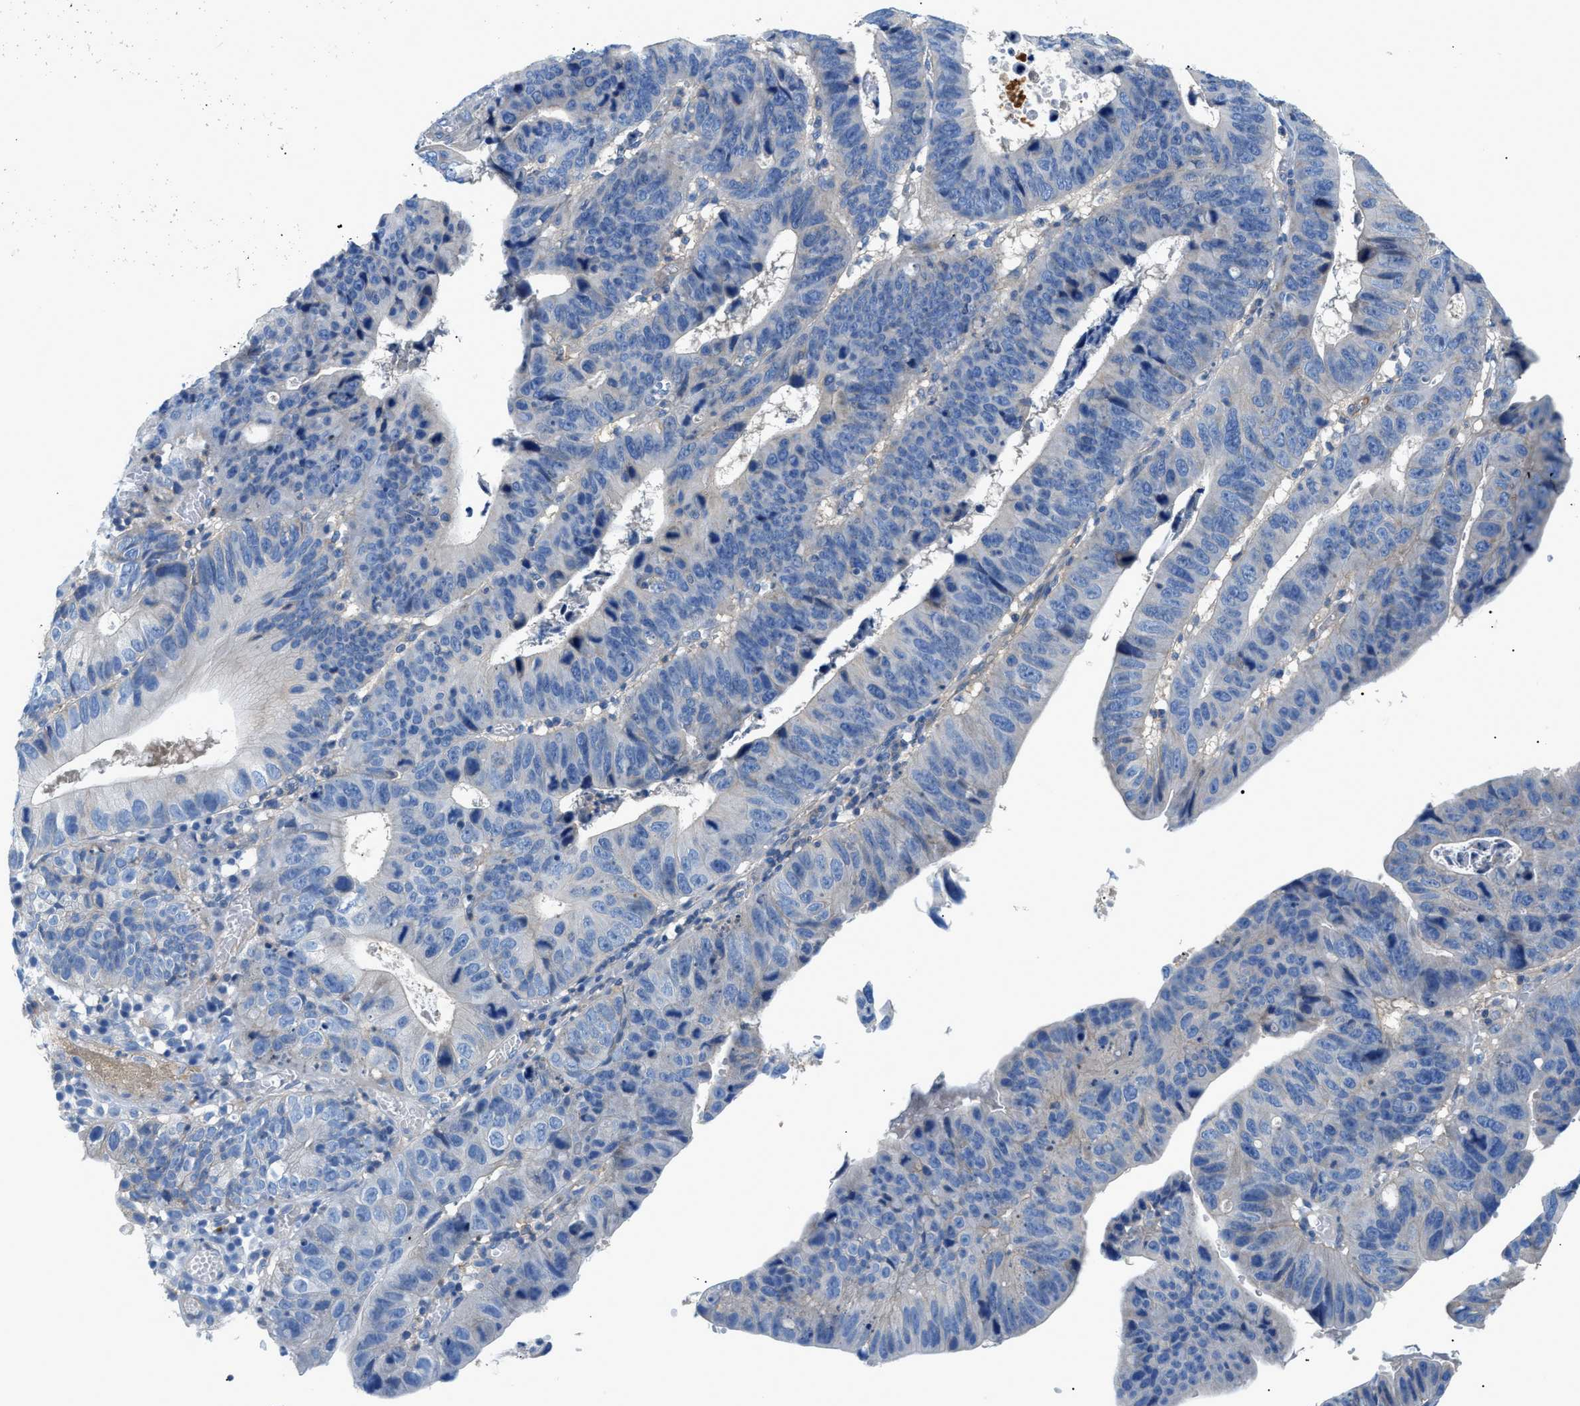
{"staining": {"intensity": "negative", "quantity": "none", "location": "none"}, "tissue": "stomach cancer", "cell_type": "Tumor cells", "image_type": "cancer", "snomed": [{"axis": "morphology", "description": "Adenocarcinoma, NOS"}, {"axis": "topography", "description": "Stomach"}], "caption": "The immunohistochemistry photomicrograph has no significant positivity in tumor cells of adenocarcinoma (stomach) tissue.", "gene": "ORAI1", "patient": {"sex": "male", "age": 59}}